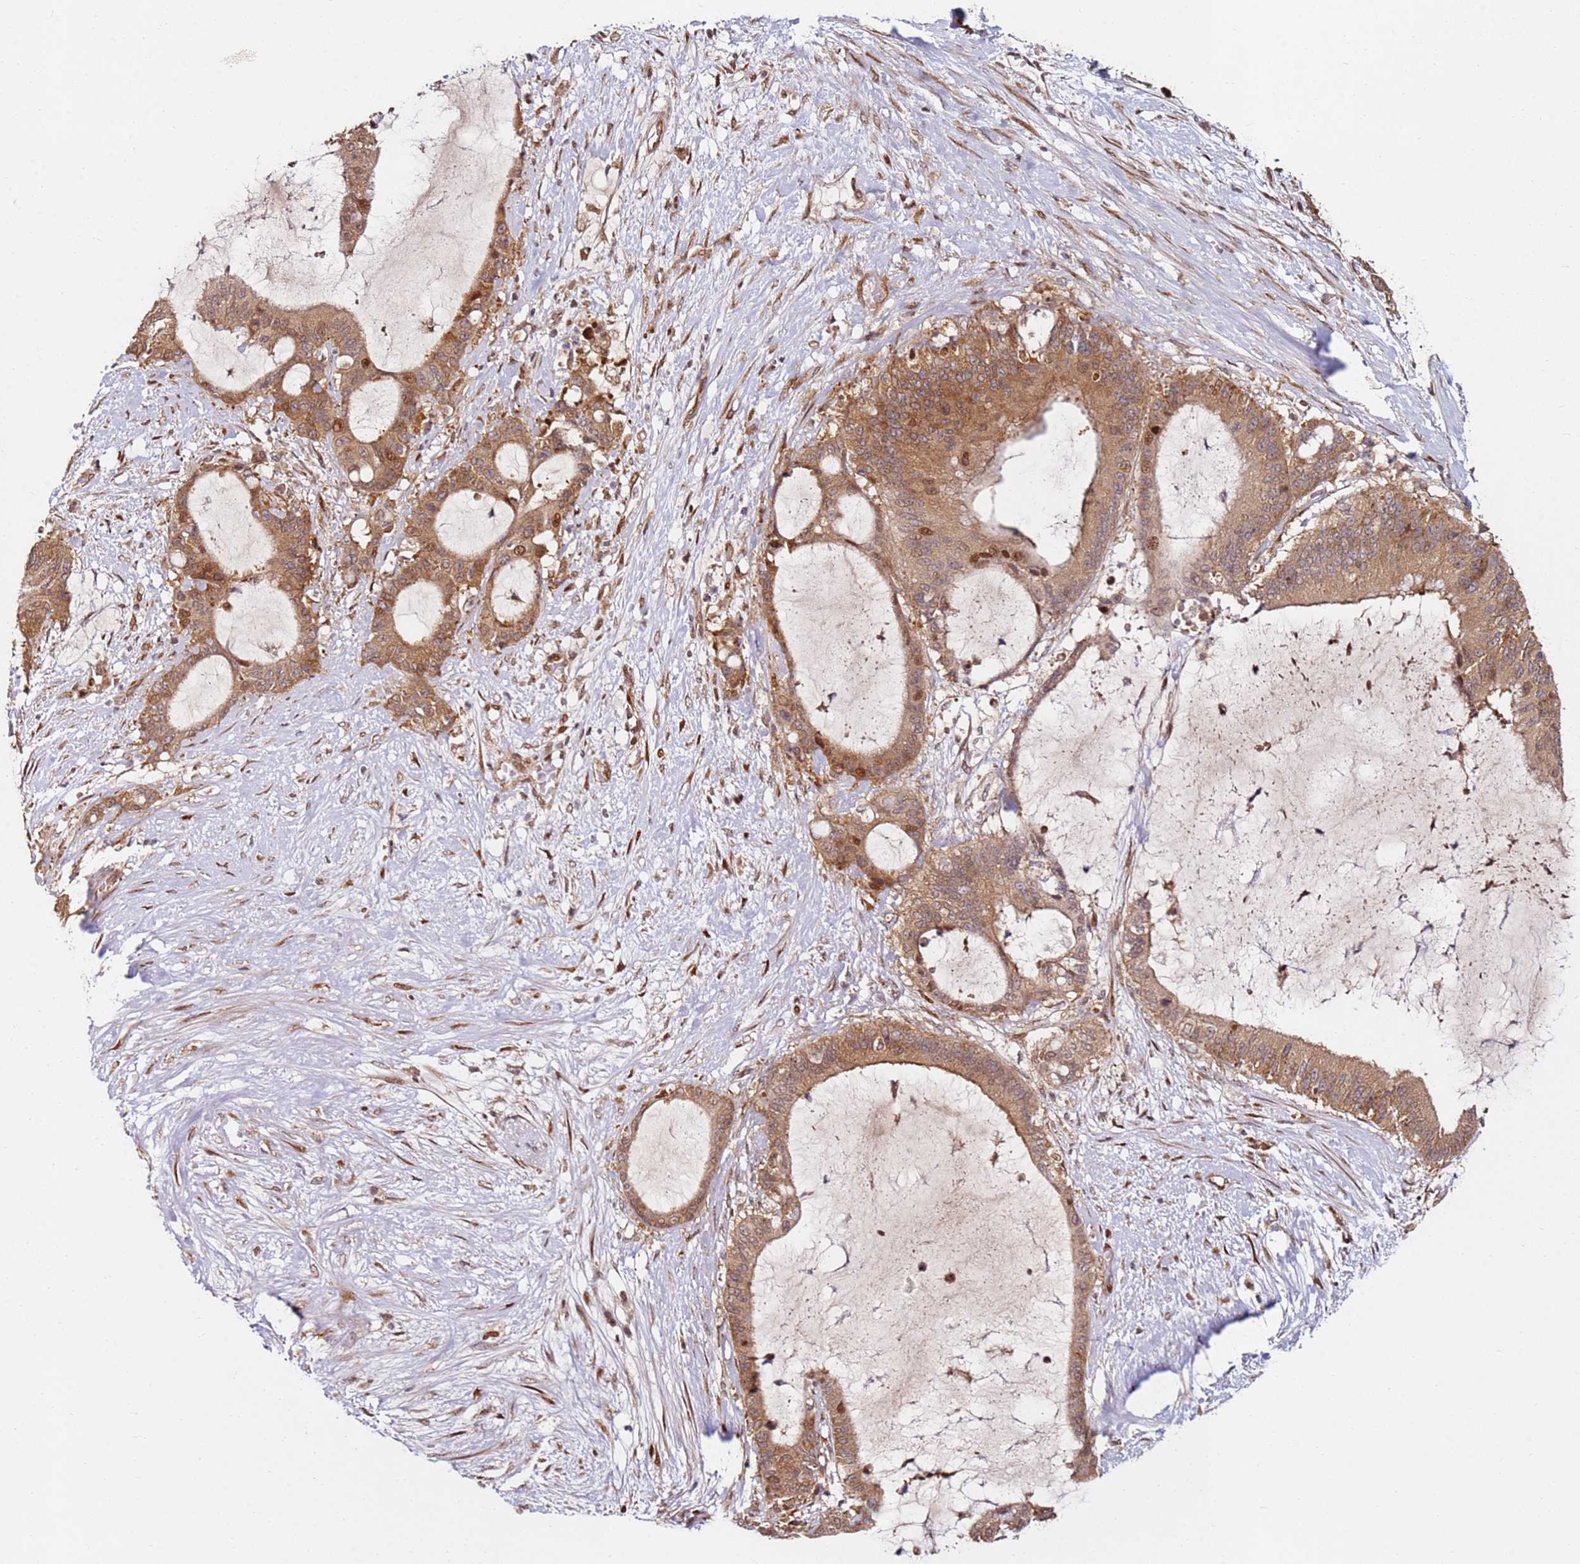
{"staining": {"intensity": "moderate", "quantity": ">75%", "location": "cytoplasmic/membranous,nuclear"}, "tissue": "liver cancer", "cell_type": "Tumor cells", "image_type": "cancer", "snomed": [{"axis": "morphology", "description": "Normal tissue, NOS"}, {"axis": "morphology", "description": "Cholangiocarcinoma"}, {"axis": "topography", "description": "Liver"}, {"axis": "topography", "description": "Peripheral nerve tissue"}], "caption": "Approximately >75% of tumor cells in human cholangiocarcinoma (liver) exhibit moderate cytoplasmic/membranous and nuclear protein positivity as visualized by brown immunohistochemical staining.", "gene": "RPS3A", "patient": {"sex": "female", "age": 73}}